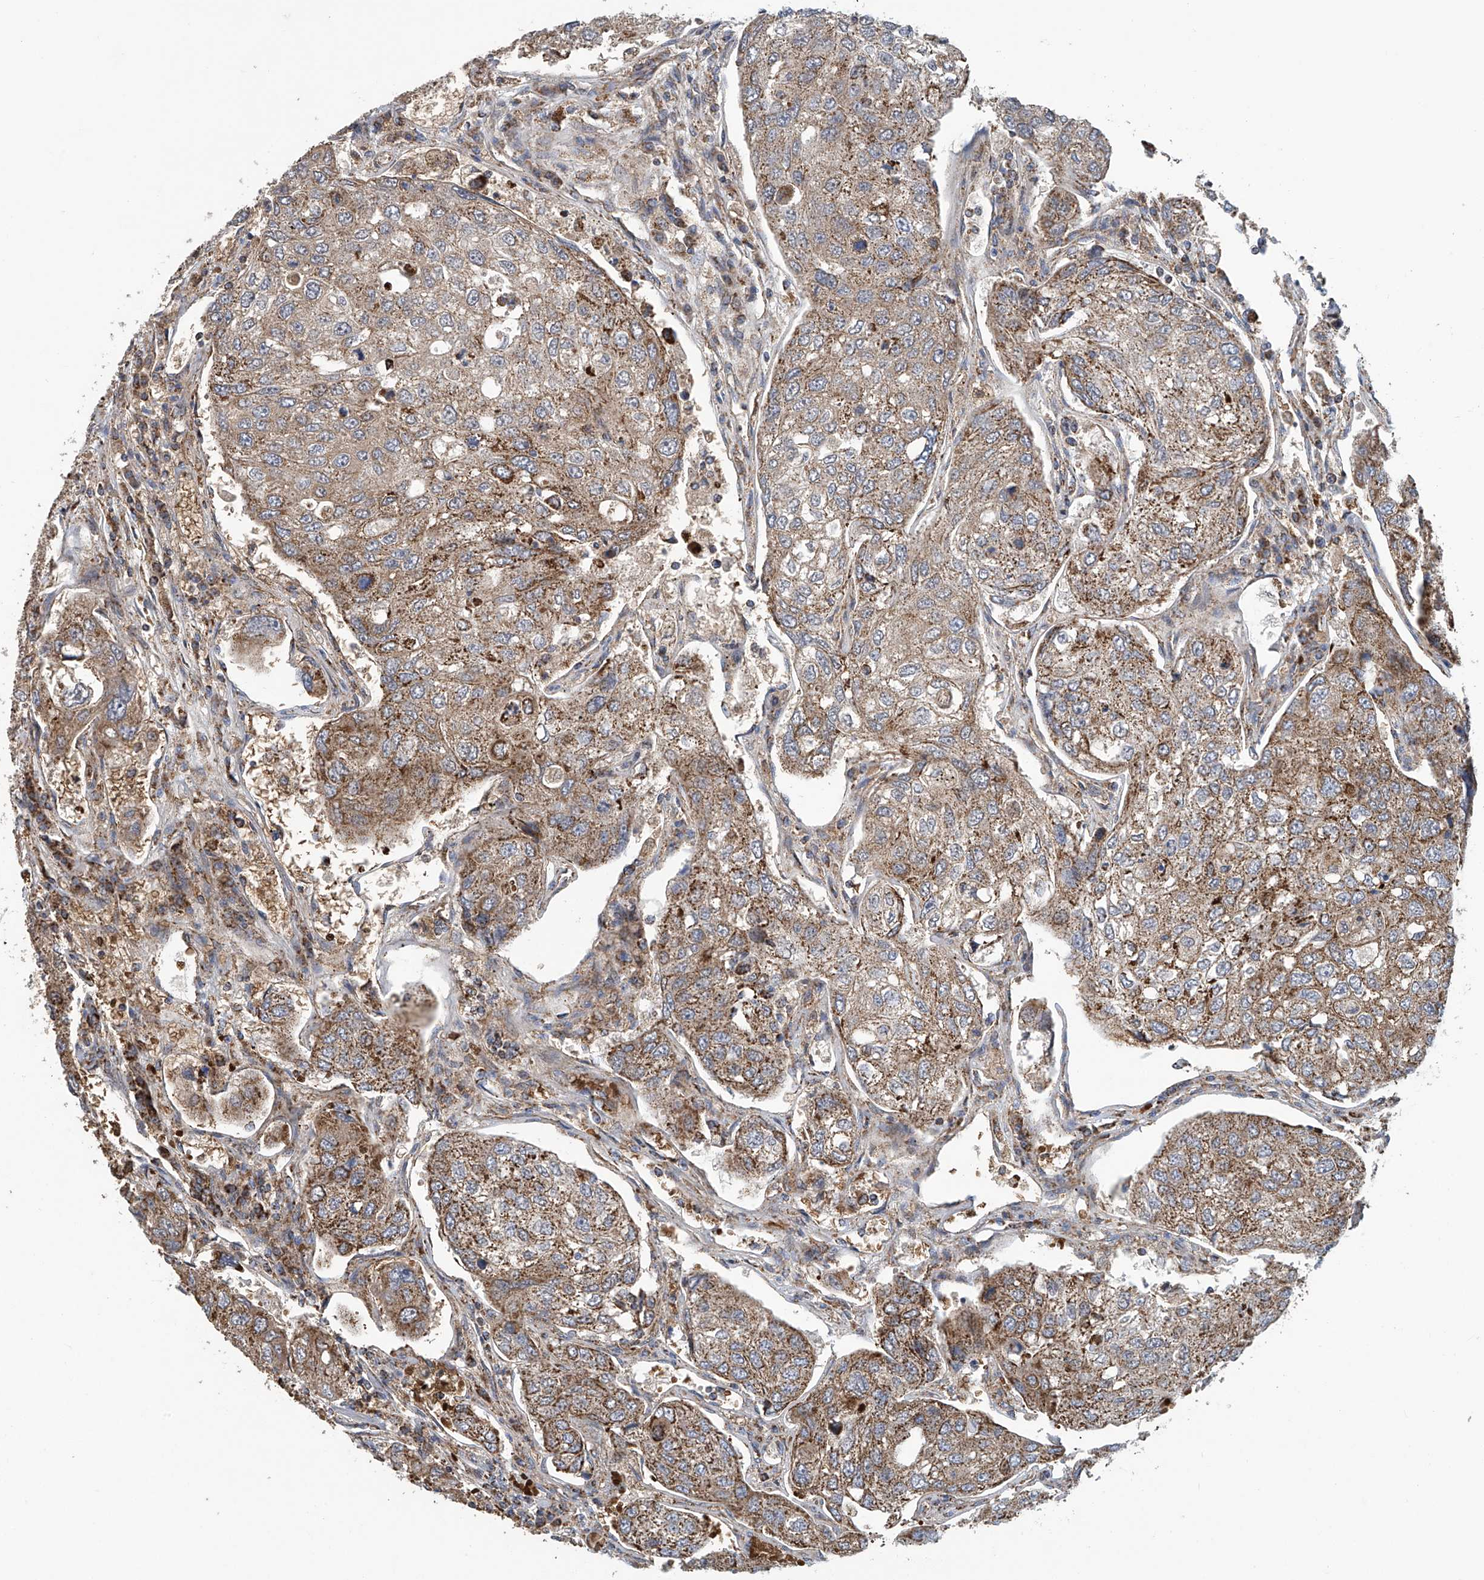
{"staining": {"intensity": "moderate", "quantity": ">75%", "location": "cytoplasmic/membranous"}, "tissue": "urothelial cancer", "cell_type": "Tumor cells", "image_type": "cancer", "snomed": [{"axis": "morphology", "description": "Urothelial carcinoma, High grade"}, {"axis": "topography", "description": "Lymph node"}, {"axis": "topography", "description": "Urinary bladder"}], "caption": "A medium amount of moderate cytoplasmic/membranous positivity is present in approximately >75% of tumor cells in urothelial carcinoma (high-grade) tissue.", "gene": "COMMD1", "patient": {"sex": "male", "age": 51}}